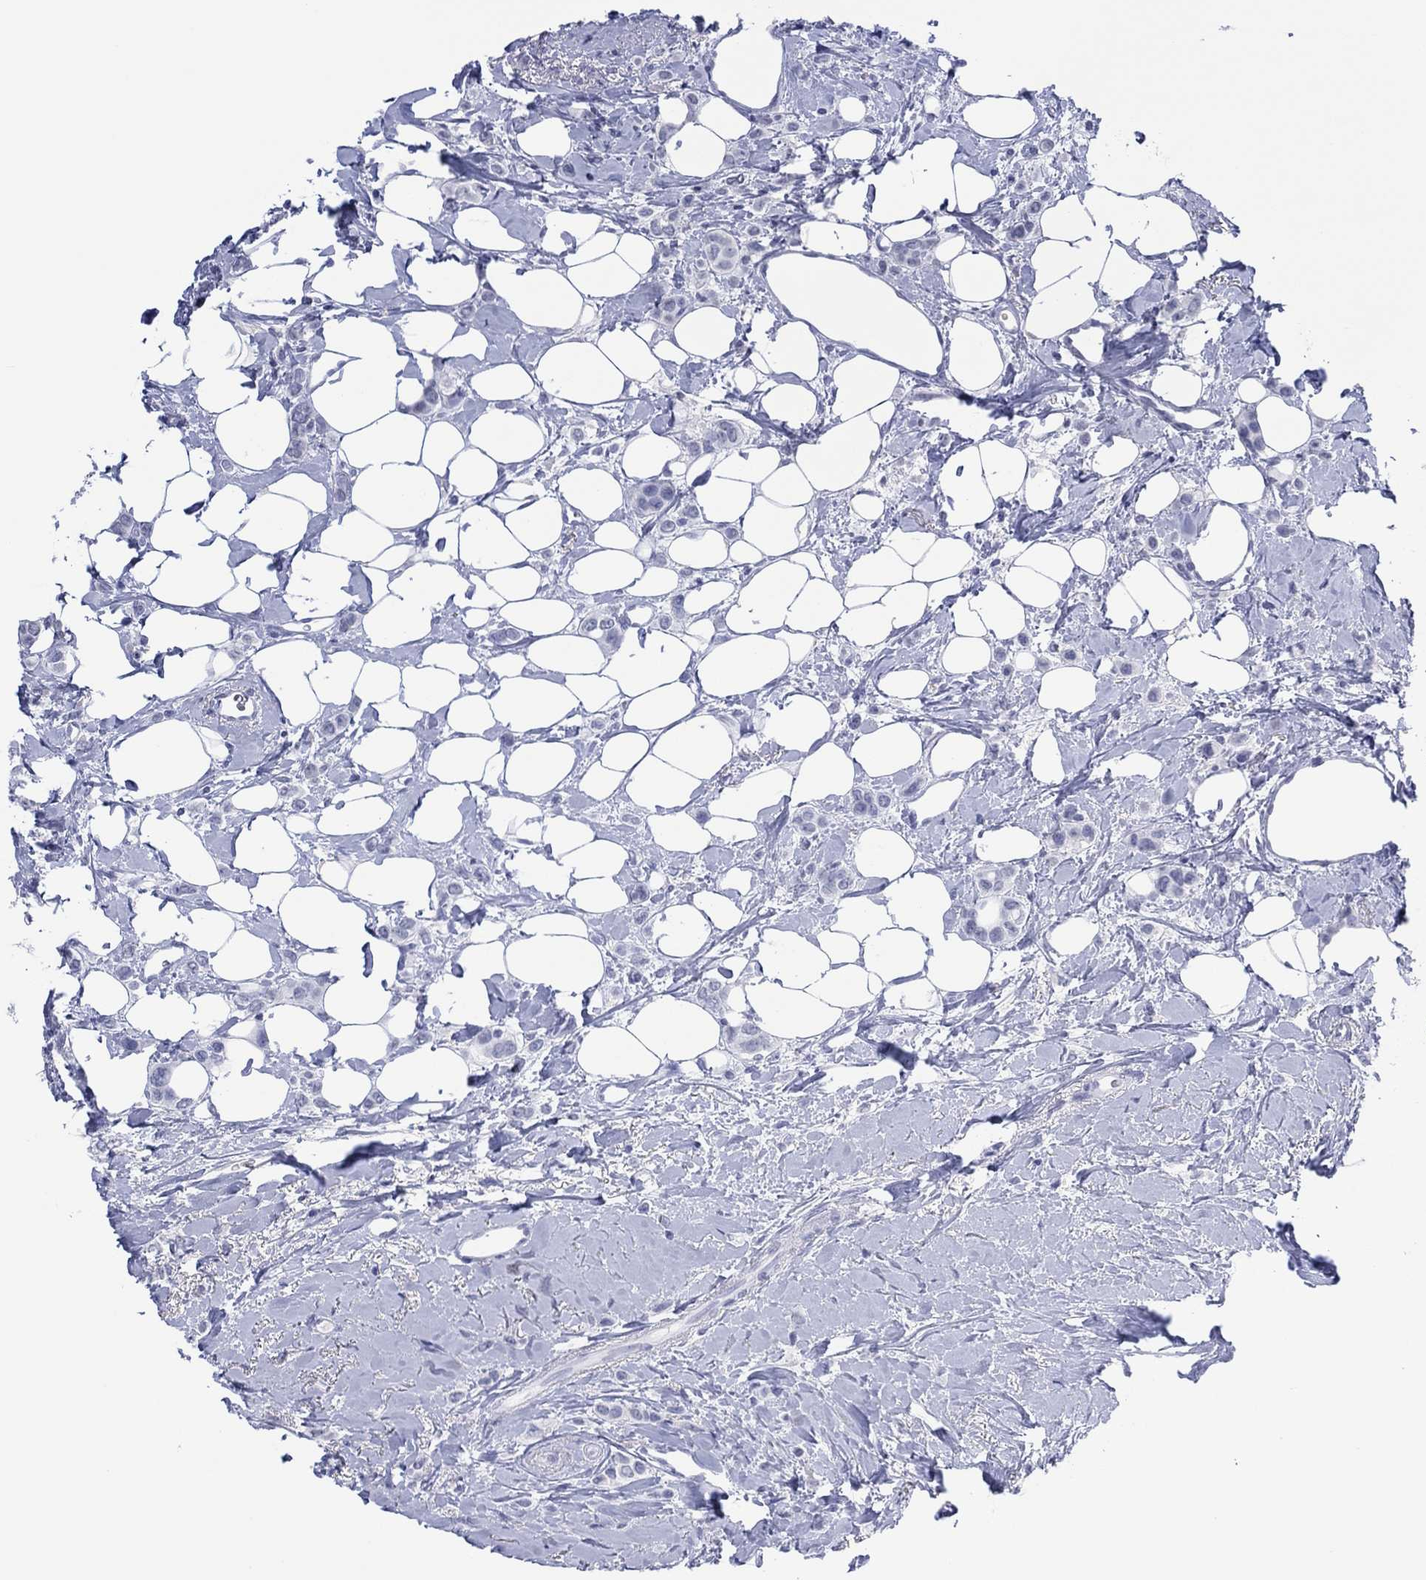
{"staining": {"intensity": "negative", "quantity": "none", "location": "none"}, "tissue": "breast cancer", "cell_type": "Tumor cells", "image_type": "cancer", "snomed": [{"axis": "morphology", "description": "Lobular carcinoma"}, {"axis": "topography", "description": "Breast"}], "caption": "Immunohistochemical staining of human breast cancer demonstrates no significant staining in tumor cells. (Brightfield microscopy of DAB (3,3'-diaminobenzidine) immunohistochemistry at high magnification).", "gene": "UTF1", "patient": {"sex": "female", "age": 66}}